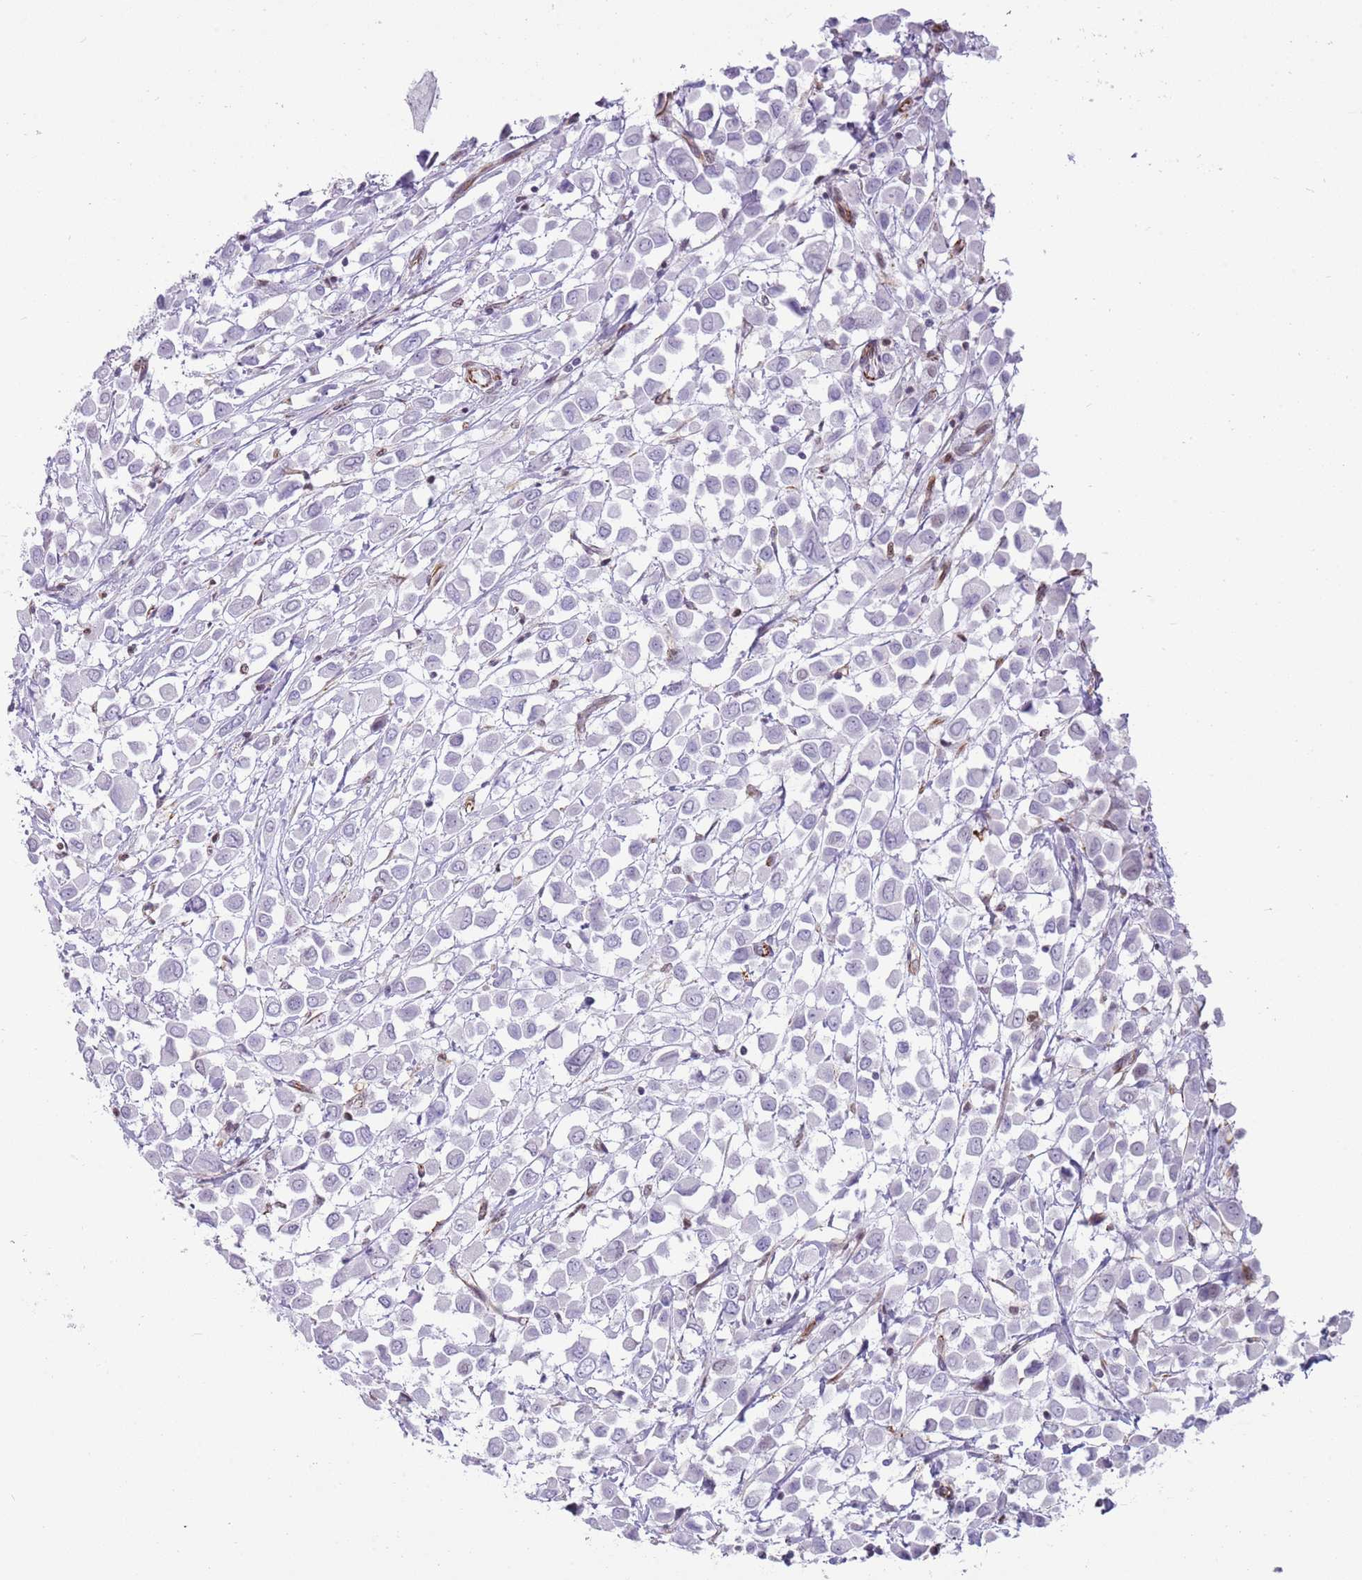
{"staining": {"intensity": "negative", "quantity": "none", "location": "none"}, "tissue": "breast cancer", "cell_type": "Tumor cells", "image_type": "cancer", "snomed": [{"axis": "morphology", "description": "Duct carcinoma"}, {"axis": "topography", "description": "Breast"}], "caption": "The image reveals no staining of tumor cells in breast invasive ductal carcinoma.", "gene": "NBPF3", "patient": {"sex": "female", "age": 61}}